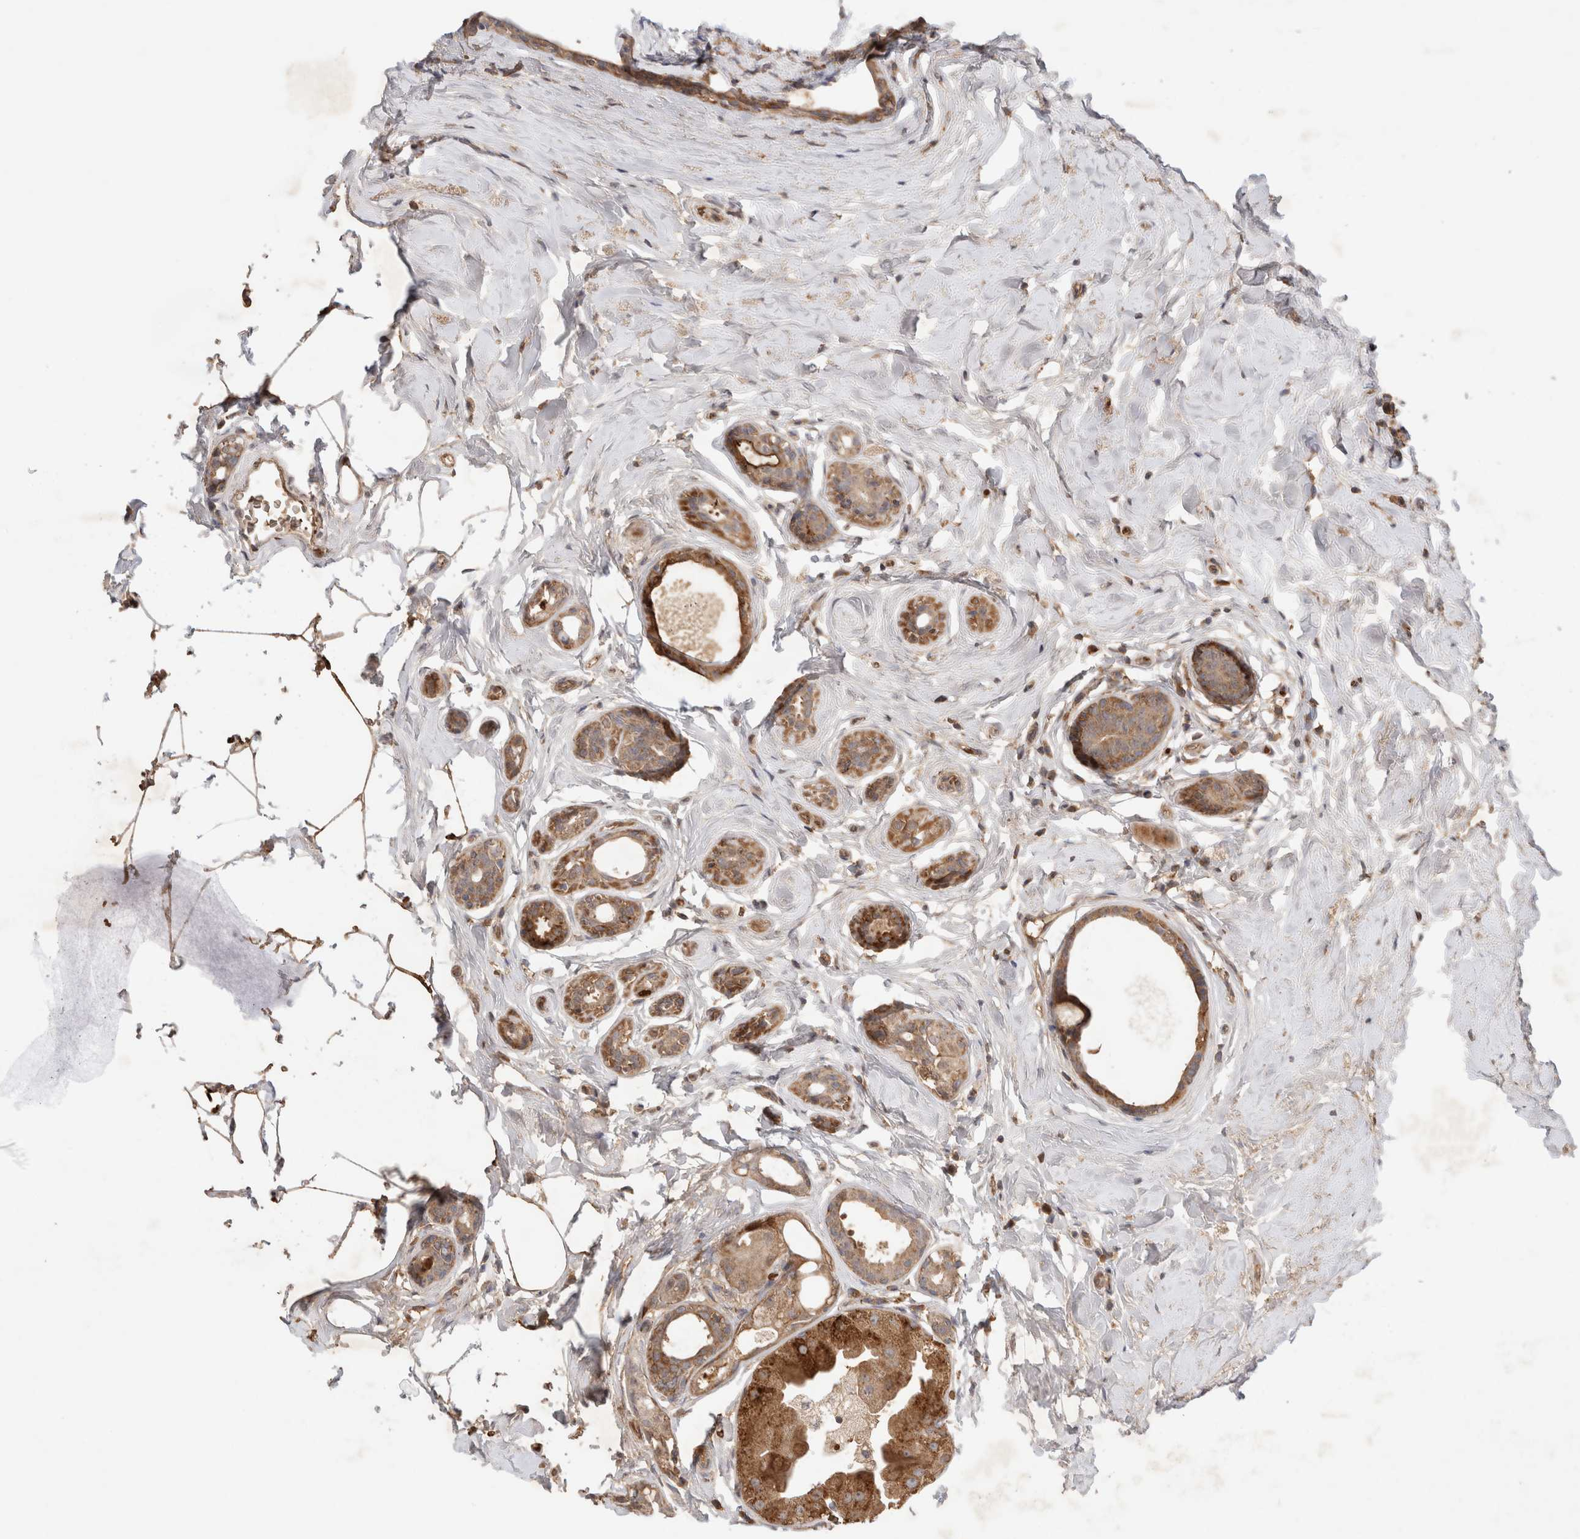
{"staining": {"intensity": "moderate", "quantity": ">75%", "location": "cytoplasmic/membranous"}, "tissue": "breast cancer", "cell_type": "Tumor cells", "image_type": "cancer", "snomed": [{"axis": "morphology", "description": "Duct carcinoma"}, {"axis": "topography", "description": "Breast"}], "caption": "Breast cancer tissue demonstrates moderate cytoplasmic/membranous staining in about >75% of tumor cells", "gene": "FAM221A", "patient": {"sex": "female", "age": 55}}